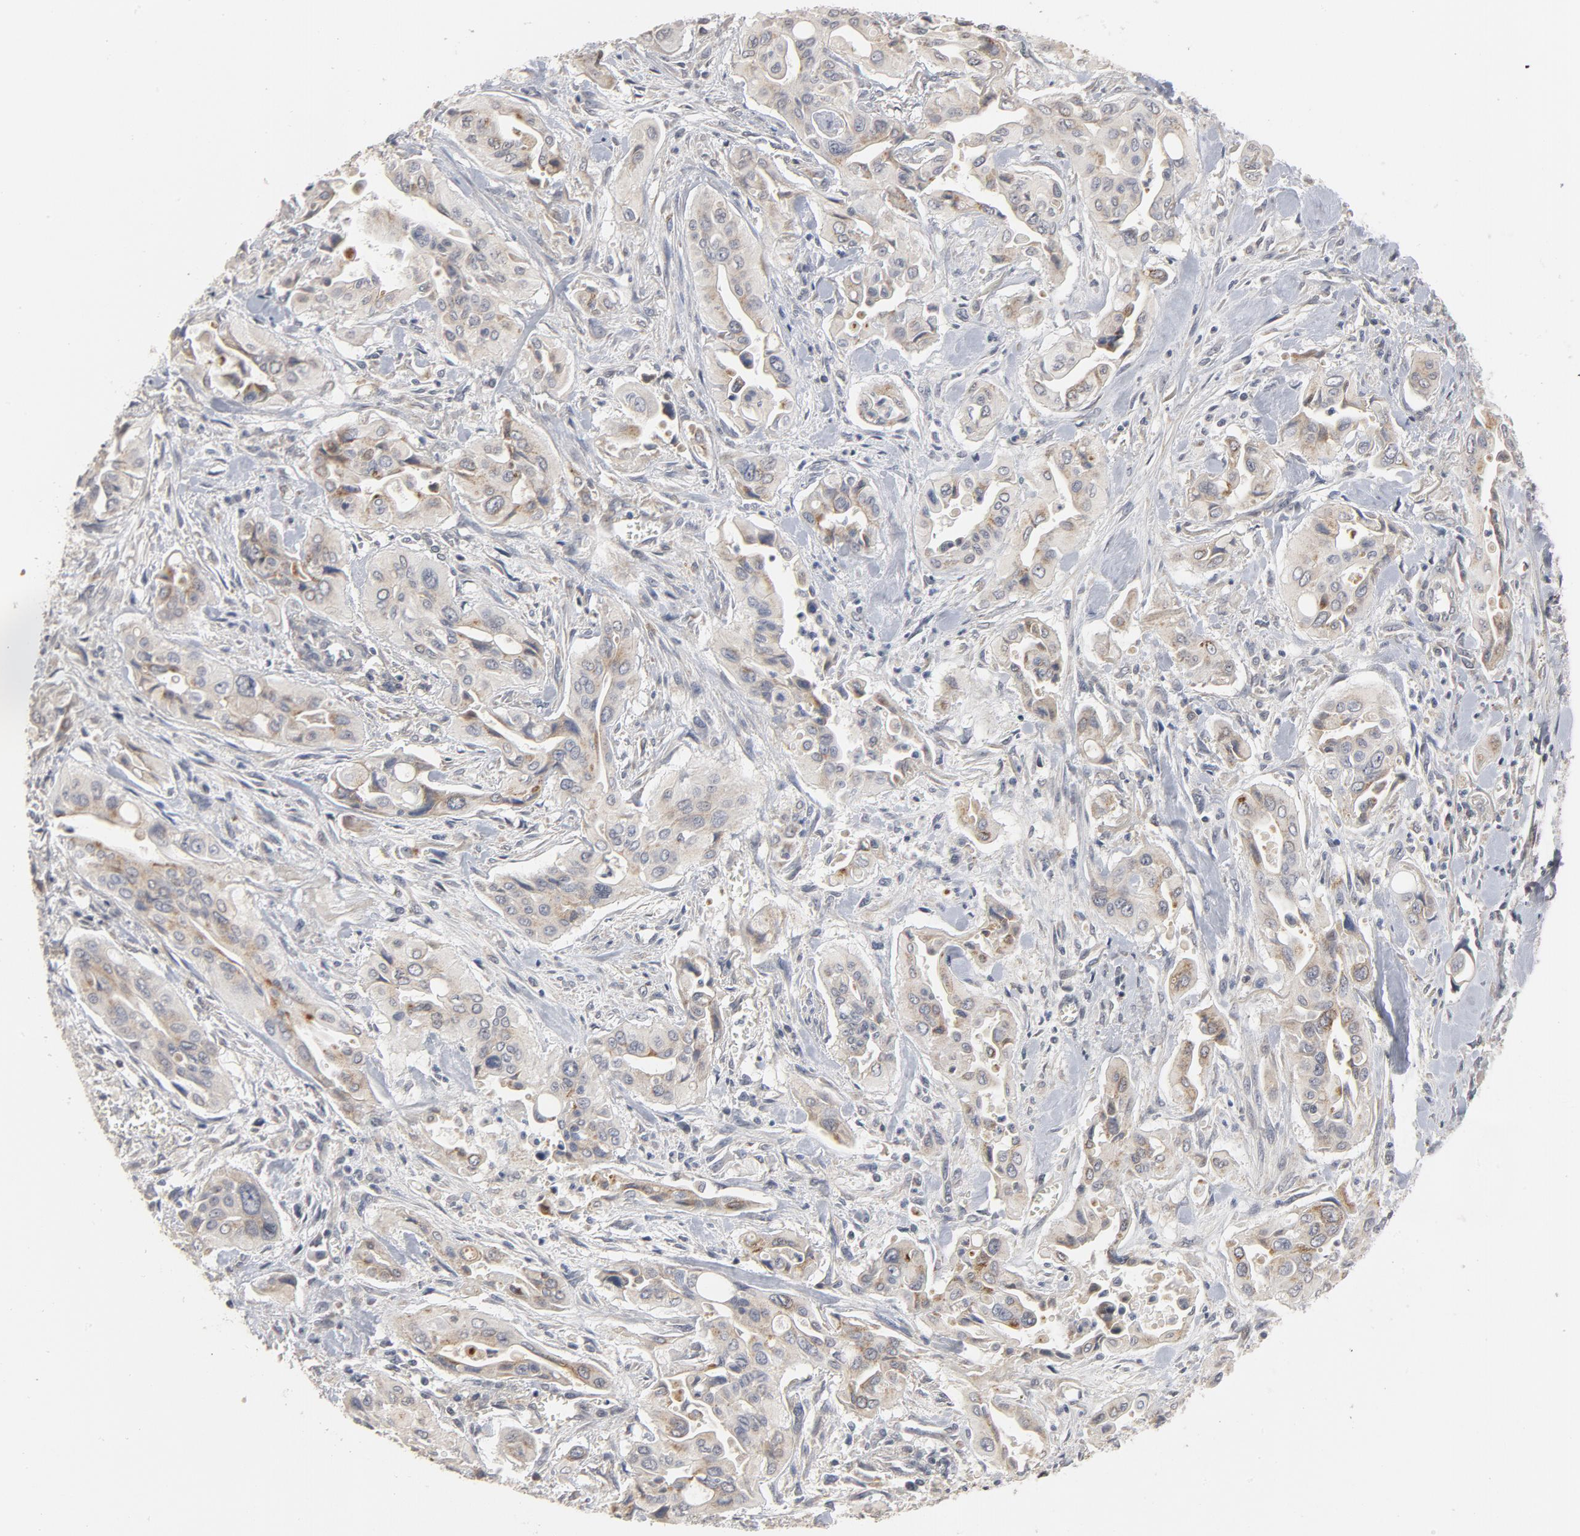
{"staining": {"intensity": "weak", "quantity": "25%-75%", "location": "cytoplasmic/membranous"}, "tissue": "pancreatic cancer", "cell_type": "Tumor cells", "image_type": "cancer", "snomed": [{"axis": "morphology", "description": "Adenocarcinoma, NOS"}, {"axis": "topography", "description": "Pancreas"}], "caption": "An immunohistochemistry micrograph of neoplastic tissue is shown. Protein staining in brown labels weak cytoplasmic/membranous positivity in pancreatic adenocarcinoma within tumor cells.", "gene": "PPP1R1B", "patient": {"sex": "male", "age": 77}}